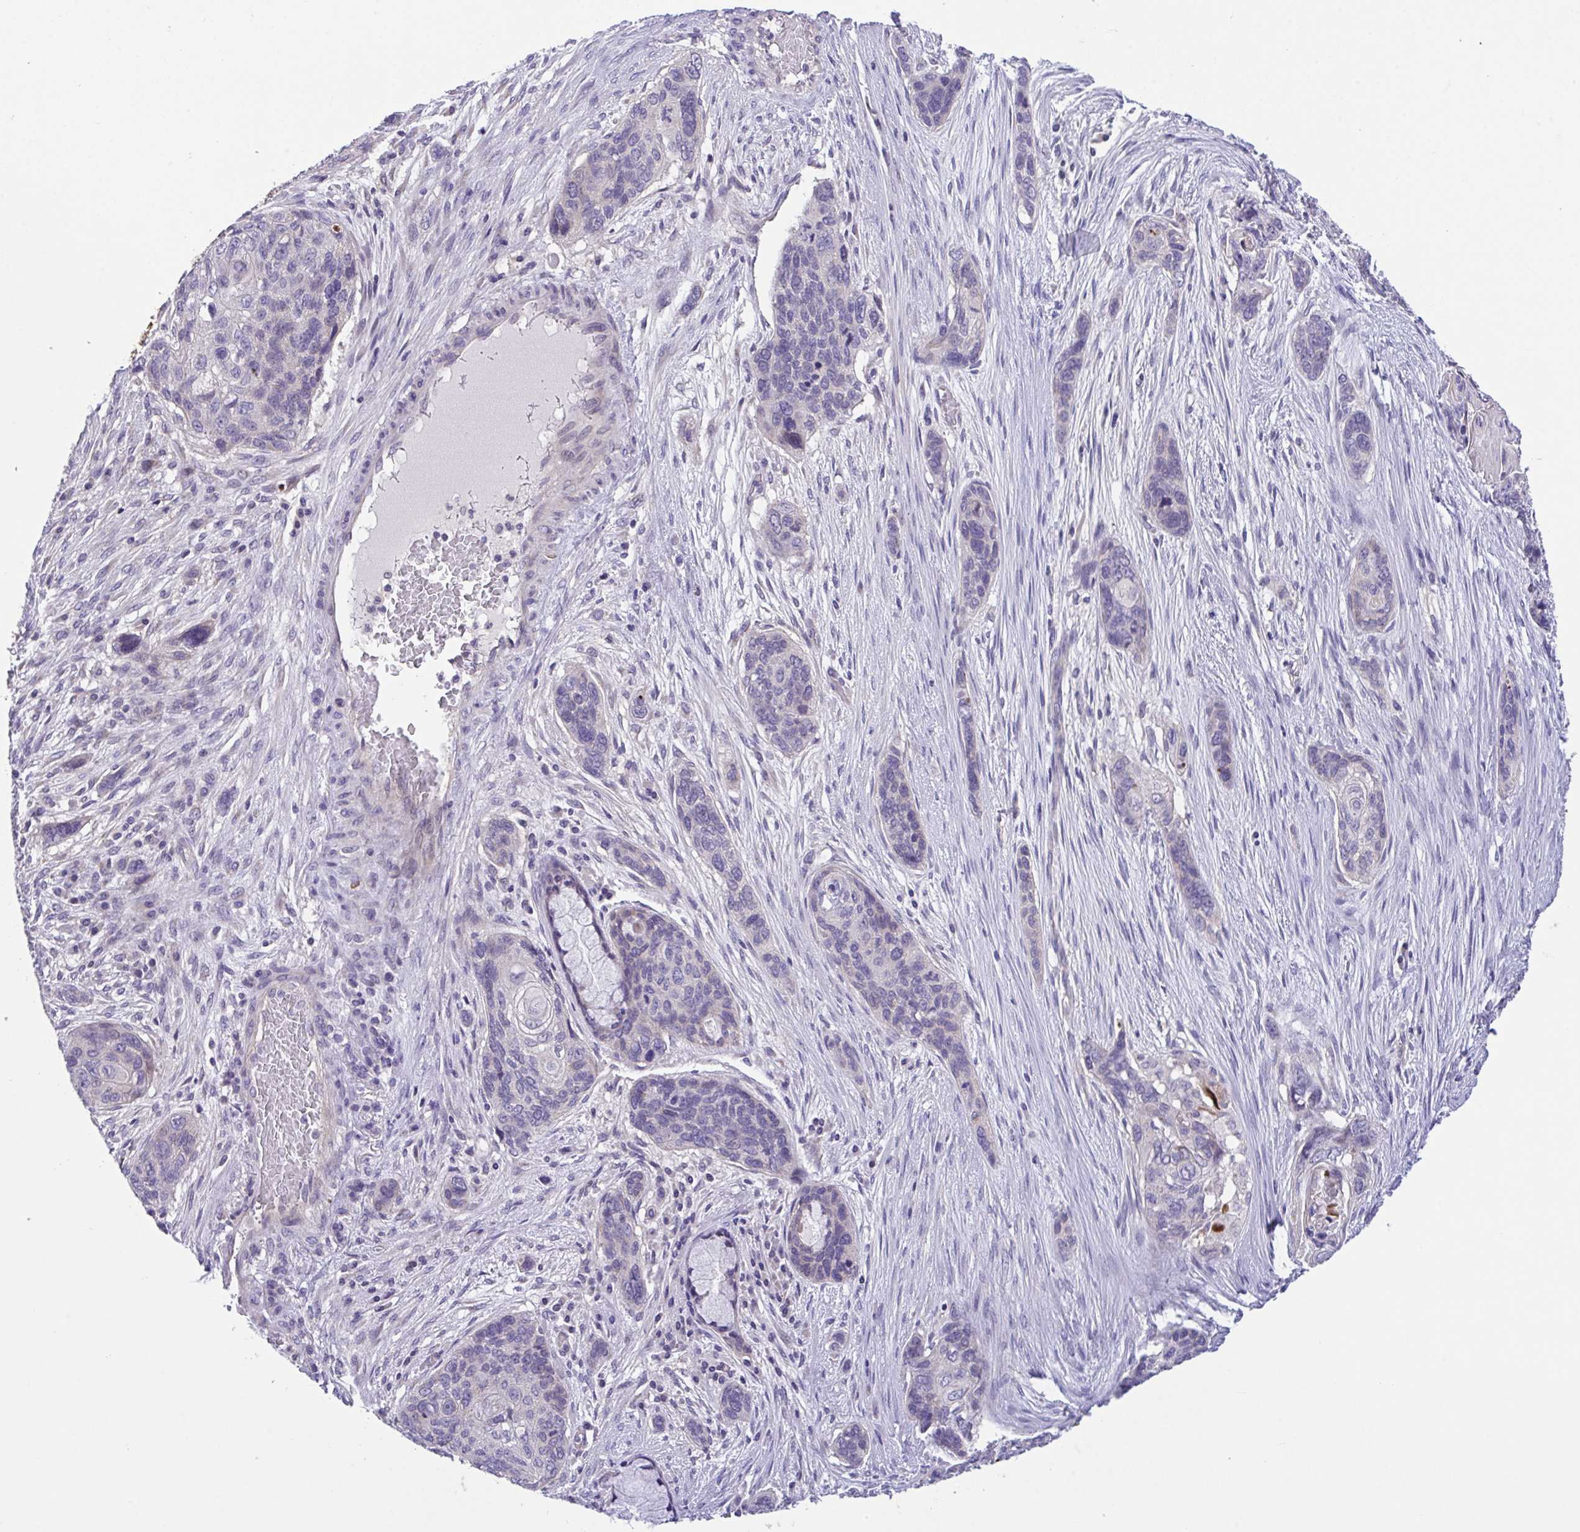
{"staining": {"intensity": "negative", "quantity": "none", "location": "none"}, "tissue": "lung cancer", "cell_type": "Tumor cells", "image_type": "cancer", "snomed": [{"axis": "morphology", "description": "Squamous cell carcinoma, NOS"}, {"axis": "morphology", "description": "Squamous cell carcinoma, metastatic, NOS"}, {"axis": "topography", "description": "Lymph node"}, {"axis": "topography", "description": "Lung"}], "caption": "The micrograph reveals no staining of tumor cells in lung squamous cell carcinoma.", "gene": "RHOXF1", "patient": {"sex": "male", "age": 41}}